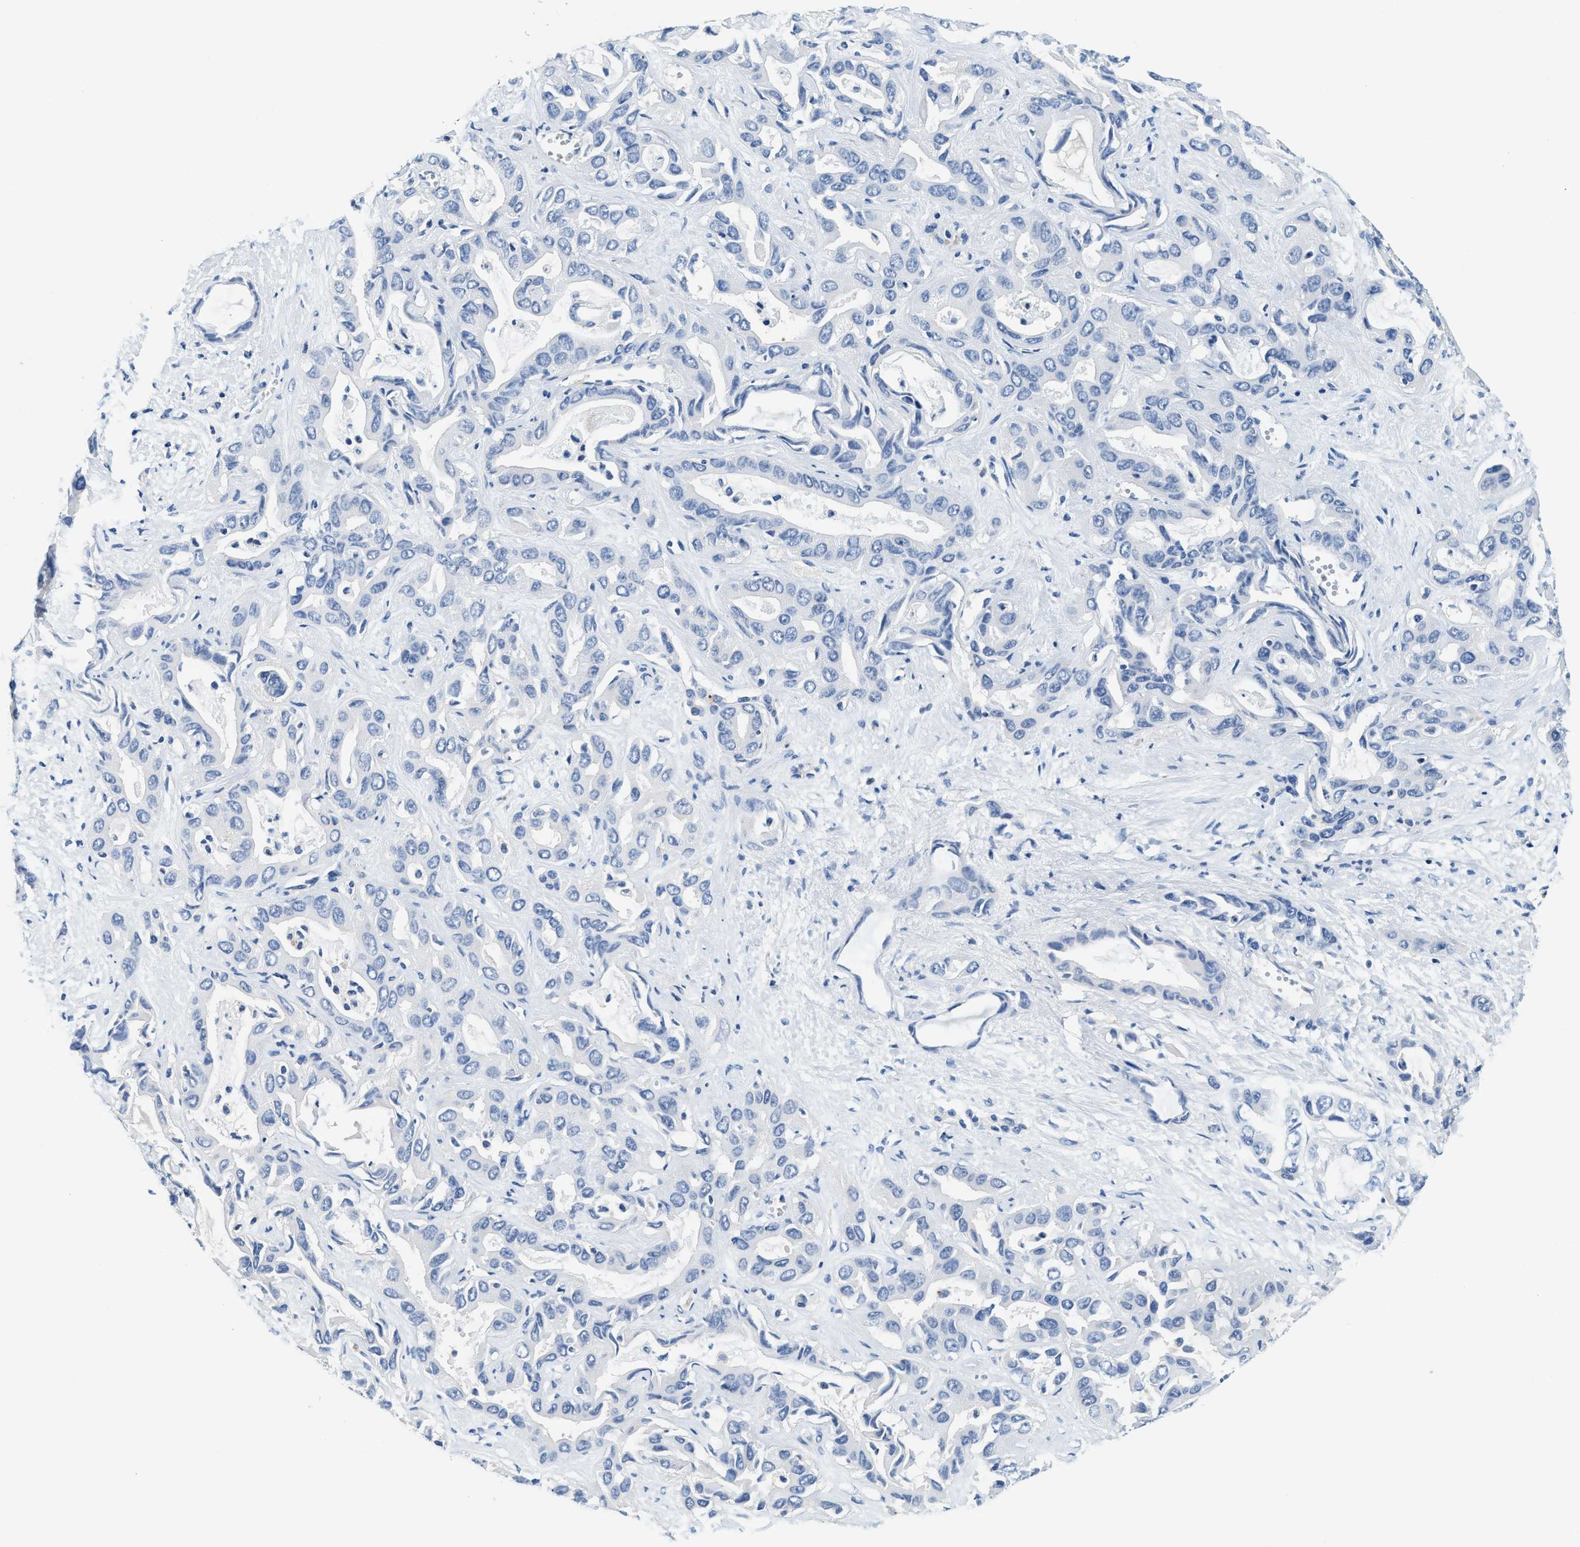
{"staining": {"intensity": "negative", "quantity": "none", "location": "none"}, "tissue": "liver cancer", "cell_type": "Tumor cells", "image_type": "cancer", "snomed": [{"axis": "morphology", "description": "Cholangiocarcinoma"}, {"axis": "topography", "description": "Liver"}], "caption": "Tumor cells show no significant protein expression in liver cholangiocarcinoma. The staining is performed using DAB brown chromogen with nuclei counter-stained in using hematoxylin.", "gene": "MYO1G", "patient": {"sex": "female", "age": 52}}